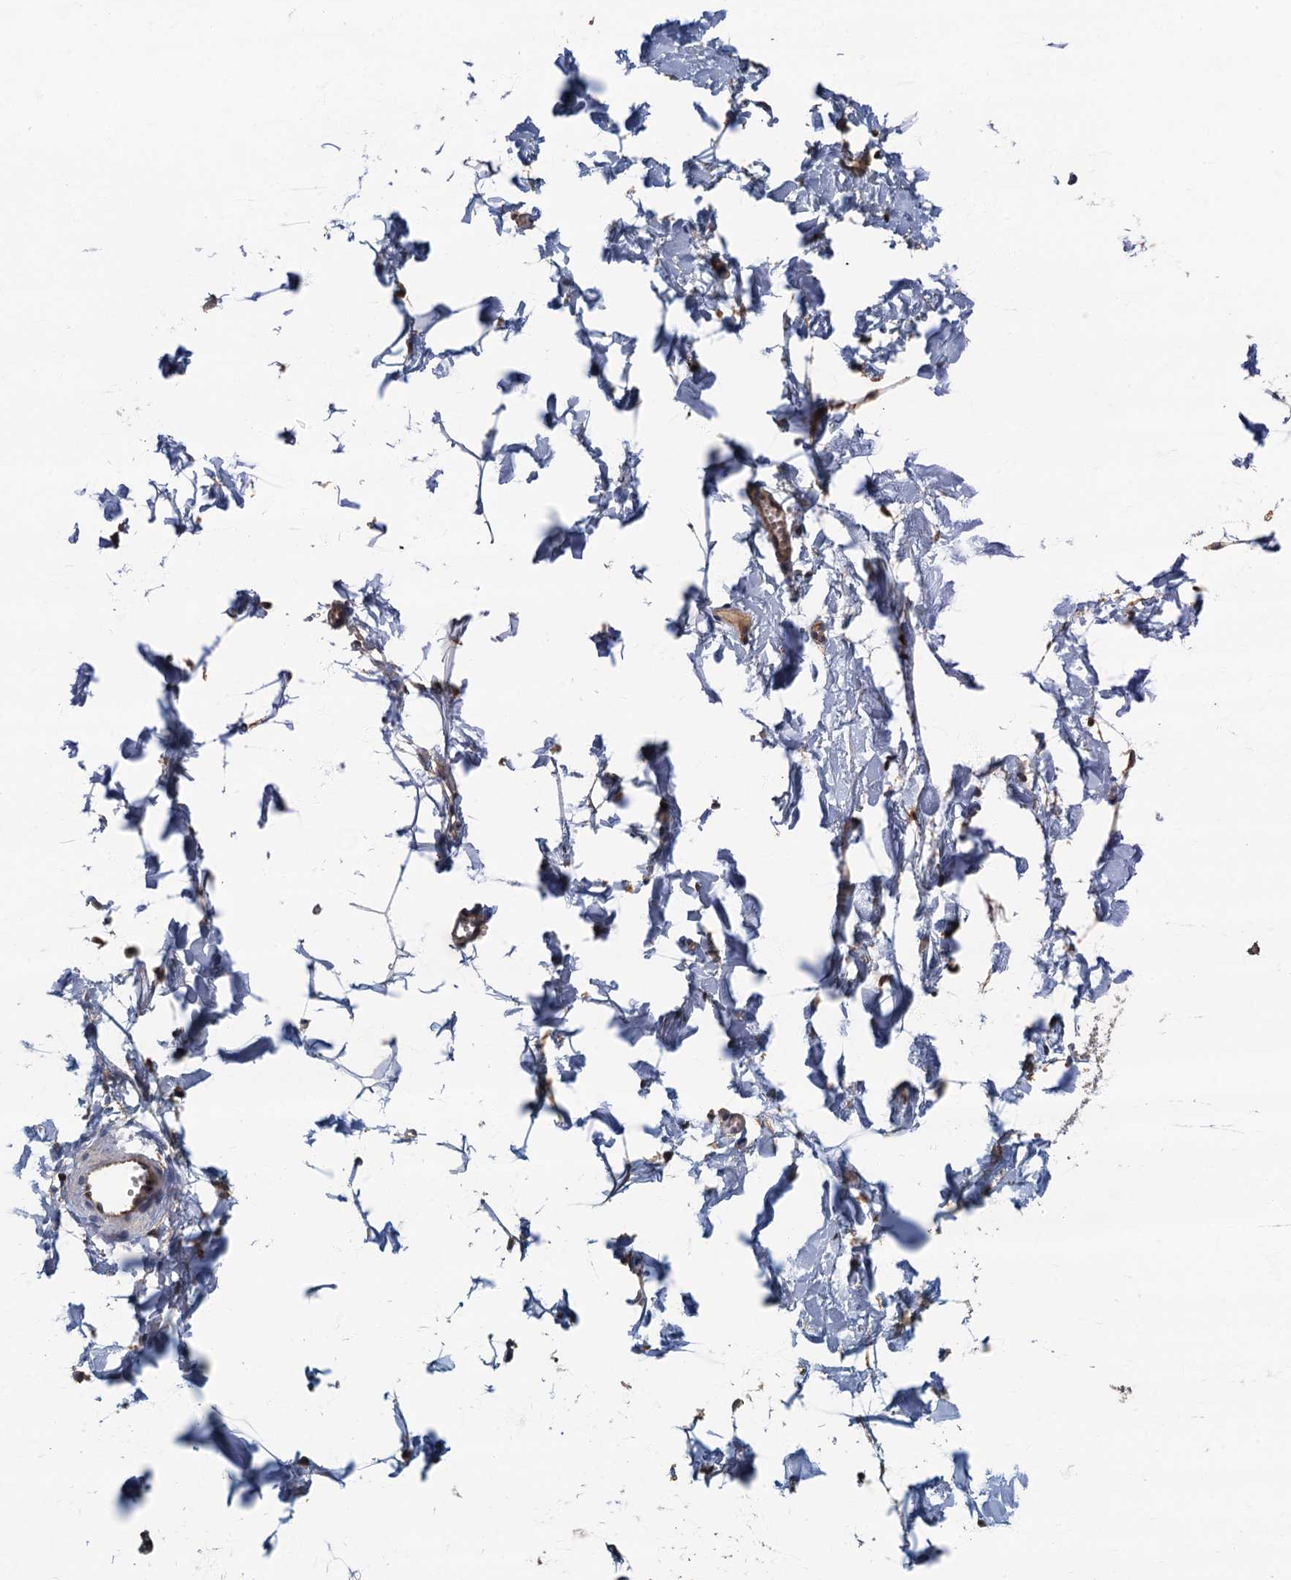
{"staining": {"intensity": "negative", "quantity": "none", "location": "none"}, "tissue": "adipose tissue", "cell_type": "Adipocytes", "image_type": "normal", "snomed": [{"axis": "morphology", "description": "Normal tissue, NOS"}, {"axis": "topography", "description": "Gallbladder"}, {"axis": "topography", "description": "Peripheral nerve tissue"}], "caption": "Image shows no significant protein positivity in adipocytes of unremarkable adipose tissue. Brightfield microscopy of immunohistochemistry stained with DAB (brown) and hematoxylin (blue), captured at high magnification.", "gene": "CKAP2L", "patient": {"sex": "male", "age": 38}}